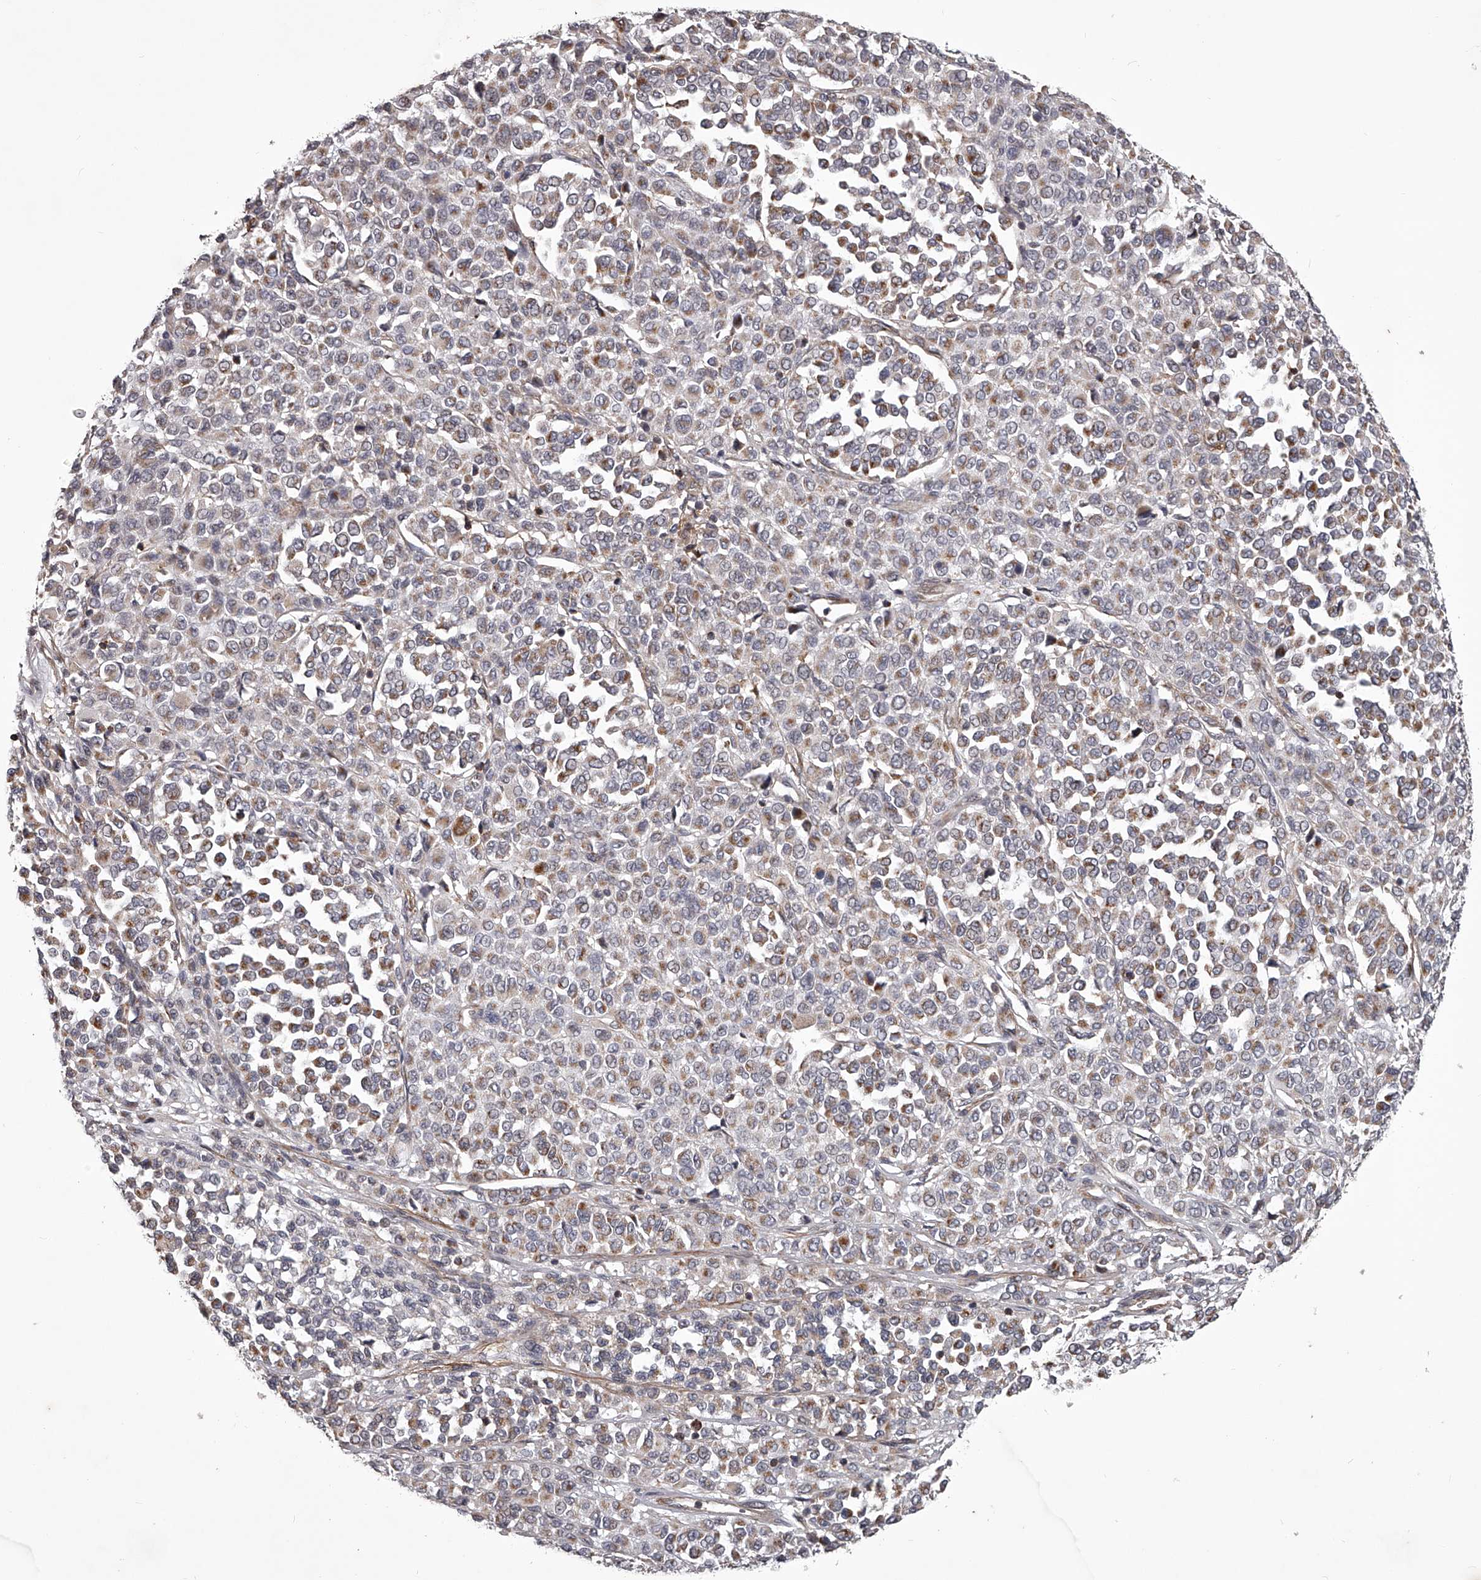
{"staining": {"intensity": "moderate", "quantity": ">75%", "location": "cytoplasmic/membranous"}, "tissue": "melanoma", "cell_type": "Tumor cells", "image_type": "cancer", "snomed": [{"axis": "morphology", "description": "Malignant melanoma, Metastatic site"}, {"axis": "topography", "description": "Pancreas"}], "caption": "This is a photomicrograph of immunohistochemistry staining of malignant melanoma (metastatic site), which shows moderate positivity in the cytoplasmic/membranous of tumor cells.", "gene": "RRP36", "patient": {"sex": "female", "age": 30}}